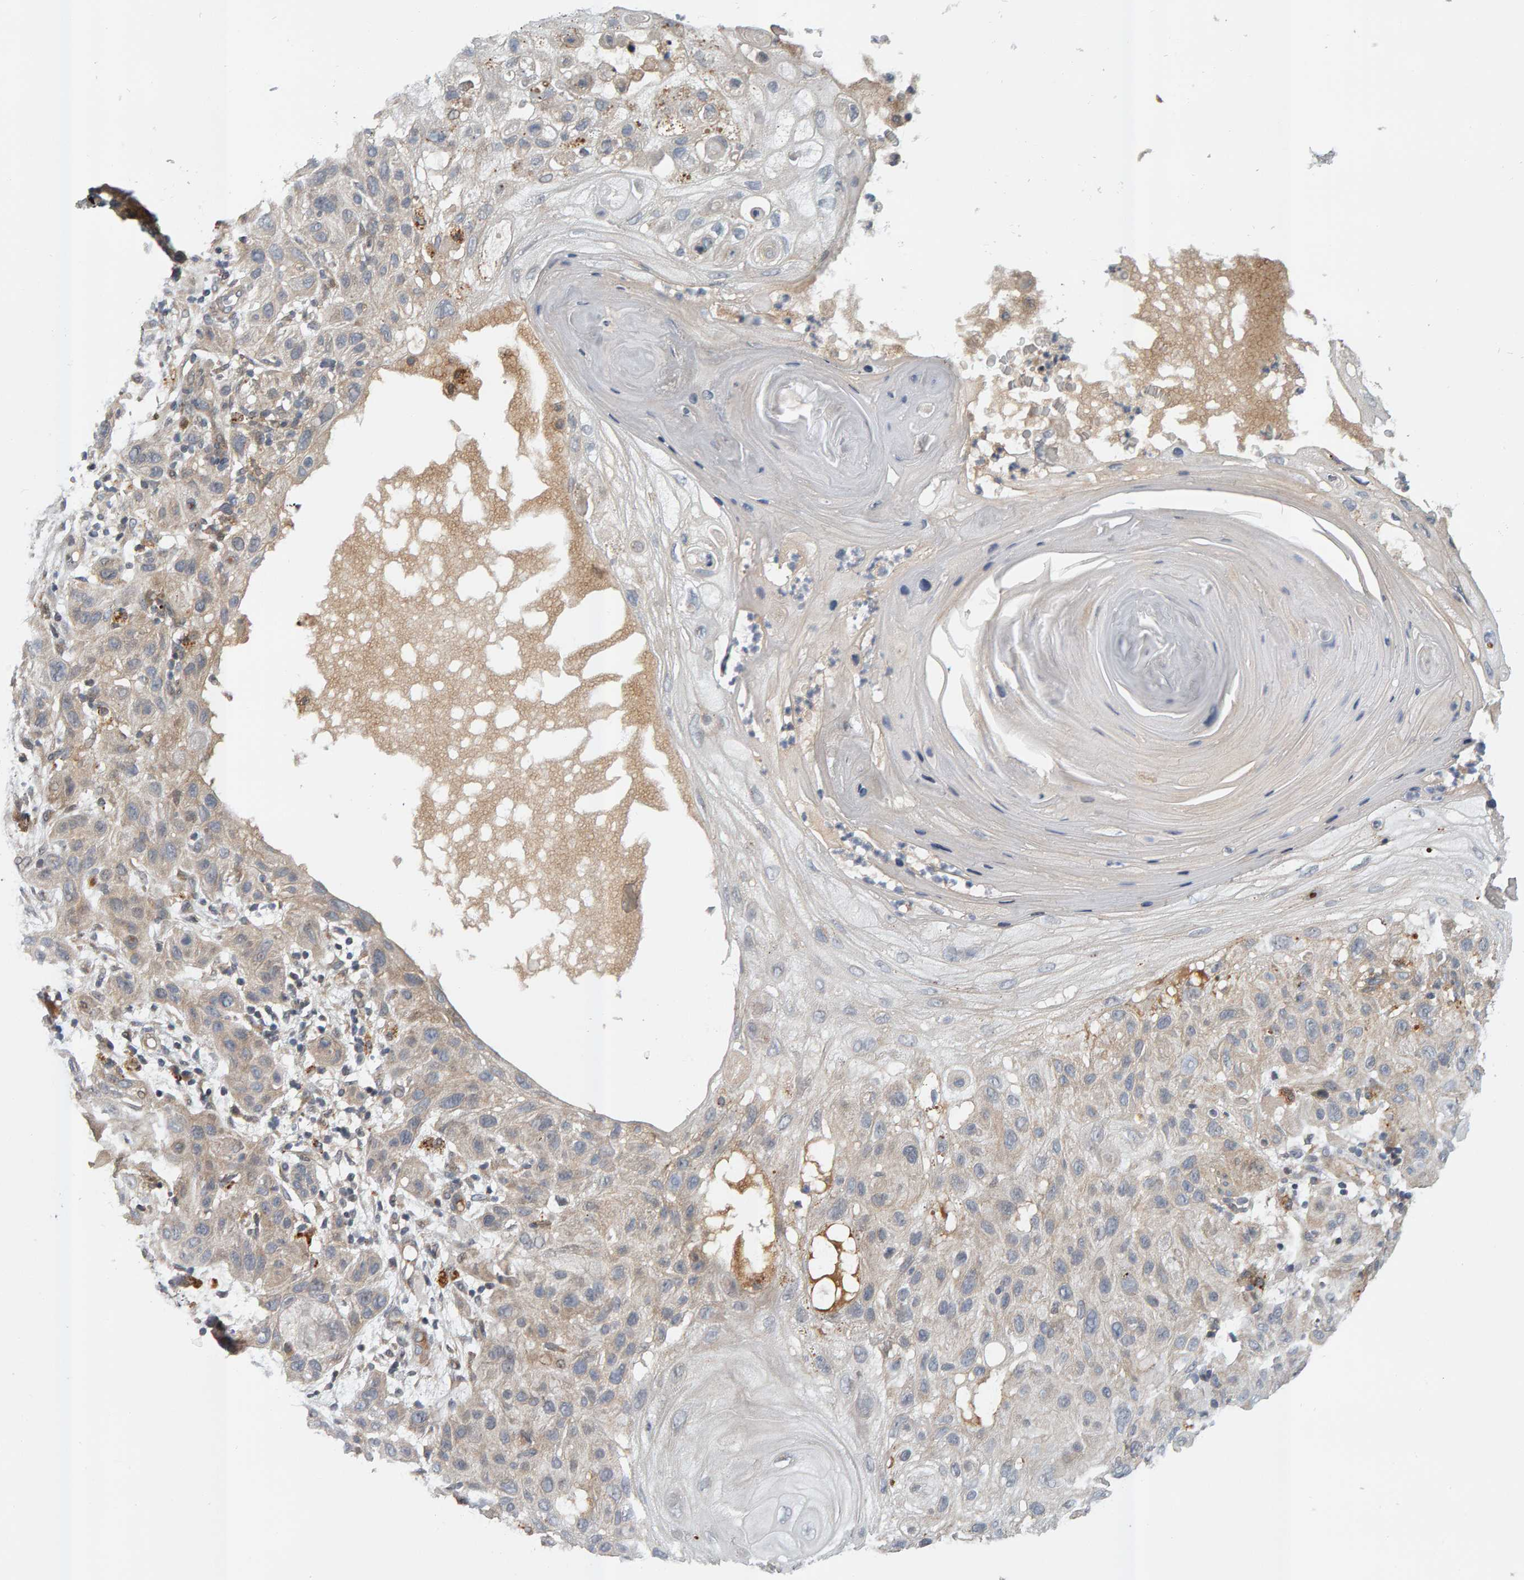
{"staining": {"intensity": "weak", "quantity": "<25%", "location": "cytoplasmic/membranous"}, "tissue": "skin cancer", "cell_type": "Tumor cells", "image_type": "cancer", "snomed": [{"axis": "morphology", "description": "Squamous cell carcinoma, NOS"}, {"axis": "topography", "description": "Skin"}], "caption": "Tumor cells show no significant protein expression in squamous cell carcinoma (skin). (Stains: DAB IHC with hematoxylin counter stain, Microscopy: brightfield microscopy at high magnification).", "gene": "ZNF160", "patient": {"sex": "female", "age": 96}}